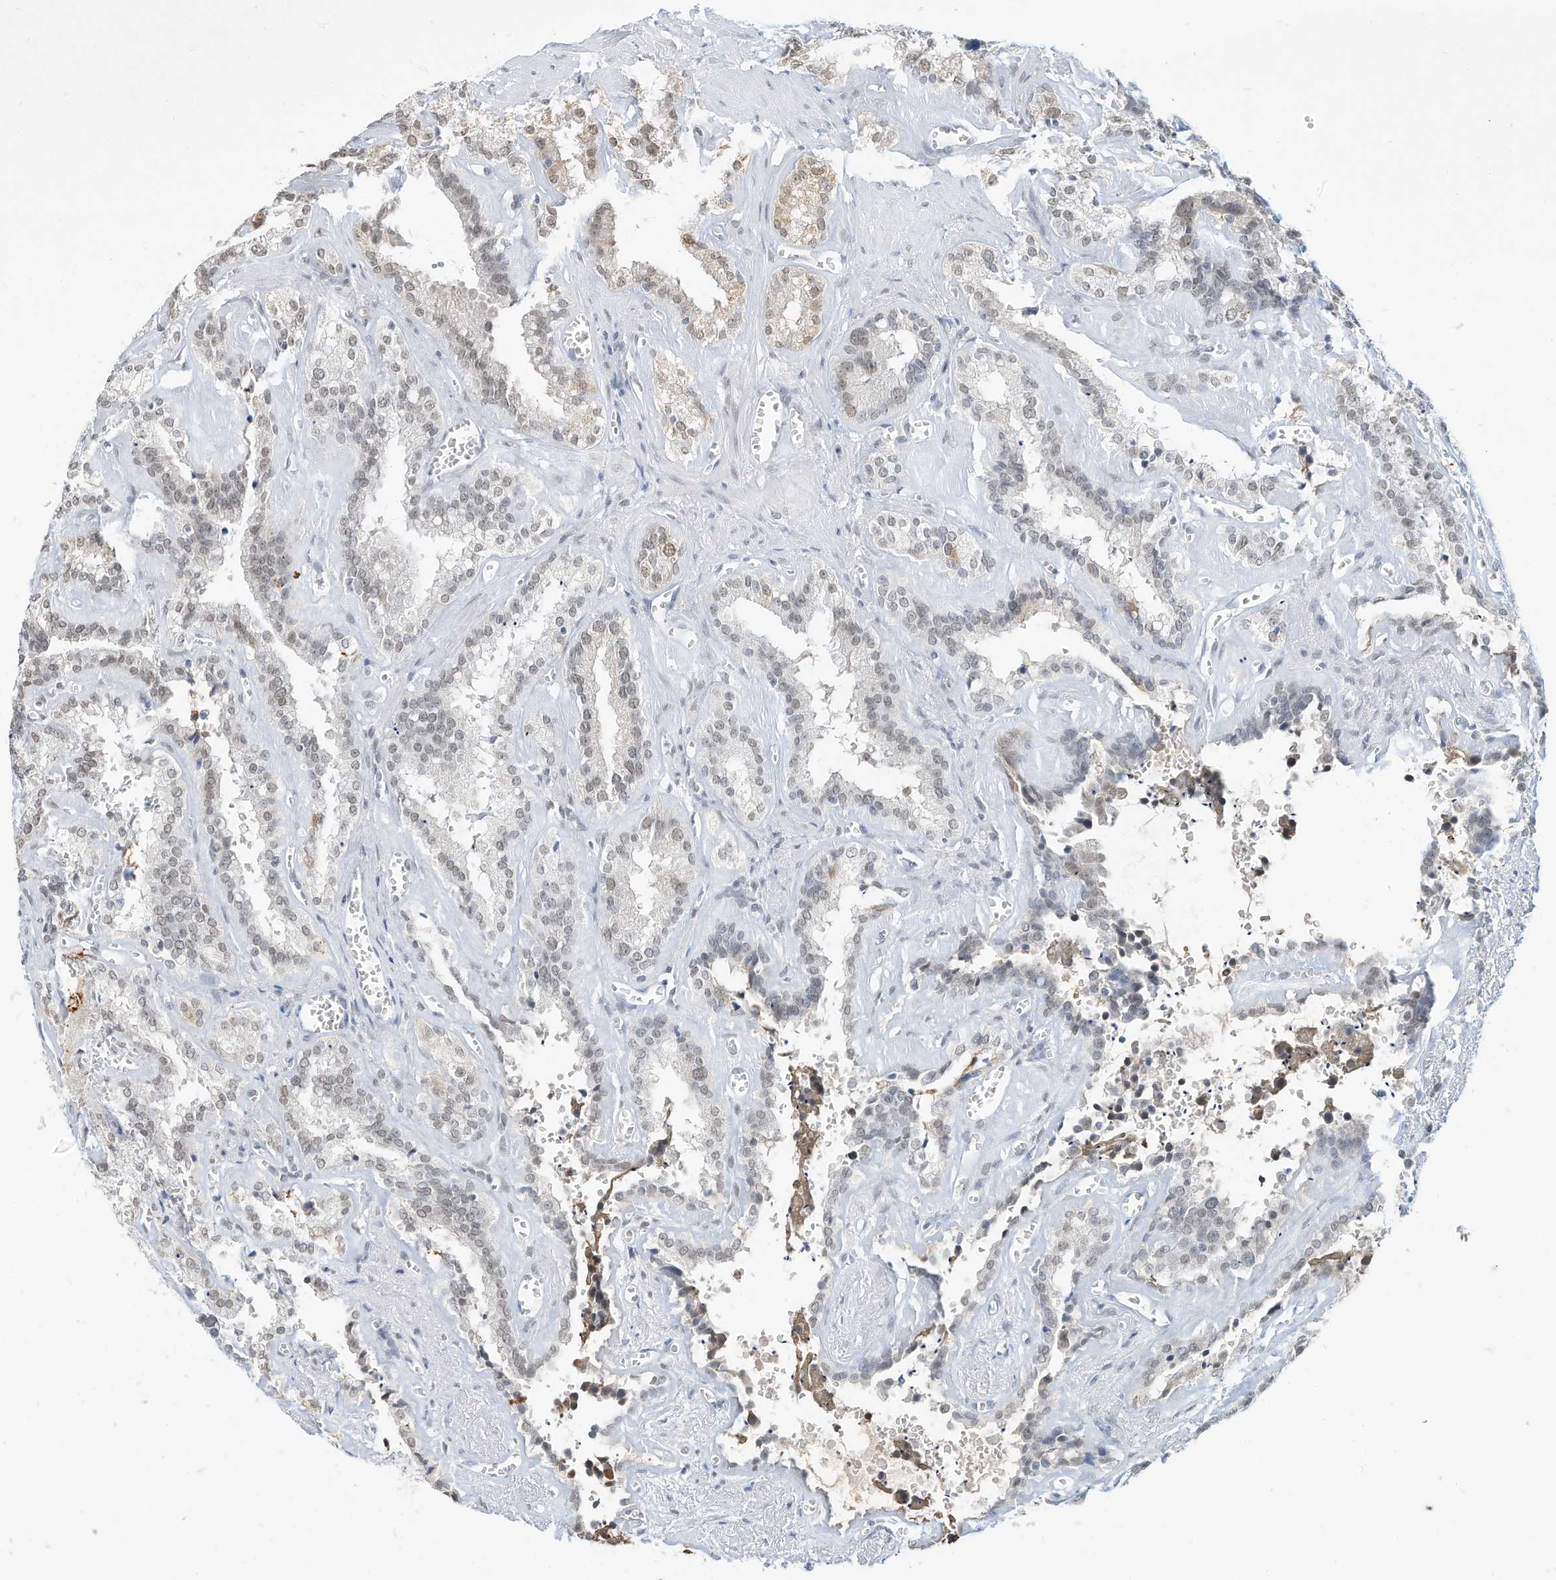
{"staining": {"intensity": "moderate", "quantity": "<25%", "location": "cytoplasmic/membranous"}, "tissue": "seminal vesicle", "cell_type": "Glandular cells", "image_type": "normal", "snomed": [{"axis": "morphology", "description": "Normal tissue, NOS"}, {"axis": "topography", "description": "Prostate"}, {"axis": "topography", "description": "Seminal veicle"}], "caption": "The image exhibits staining of benign seminal vesicle, revealing moderate cytoplasmic/membranous protein staining (brown color) within glandular cells.", "gene": "PGC", "patient": {"sex": "male", "age": 59}}